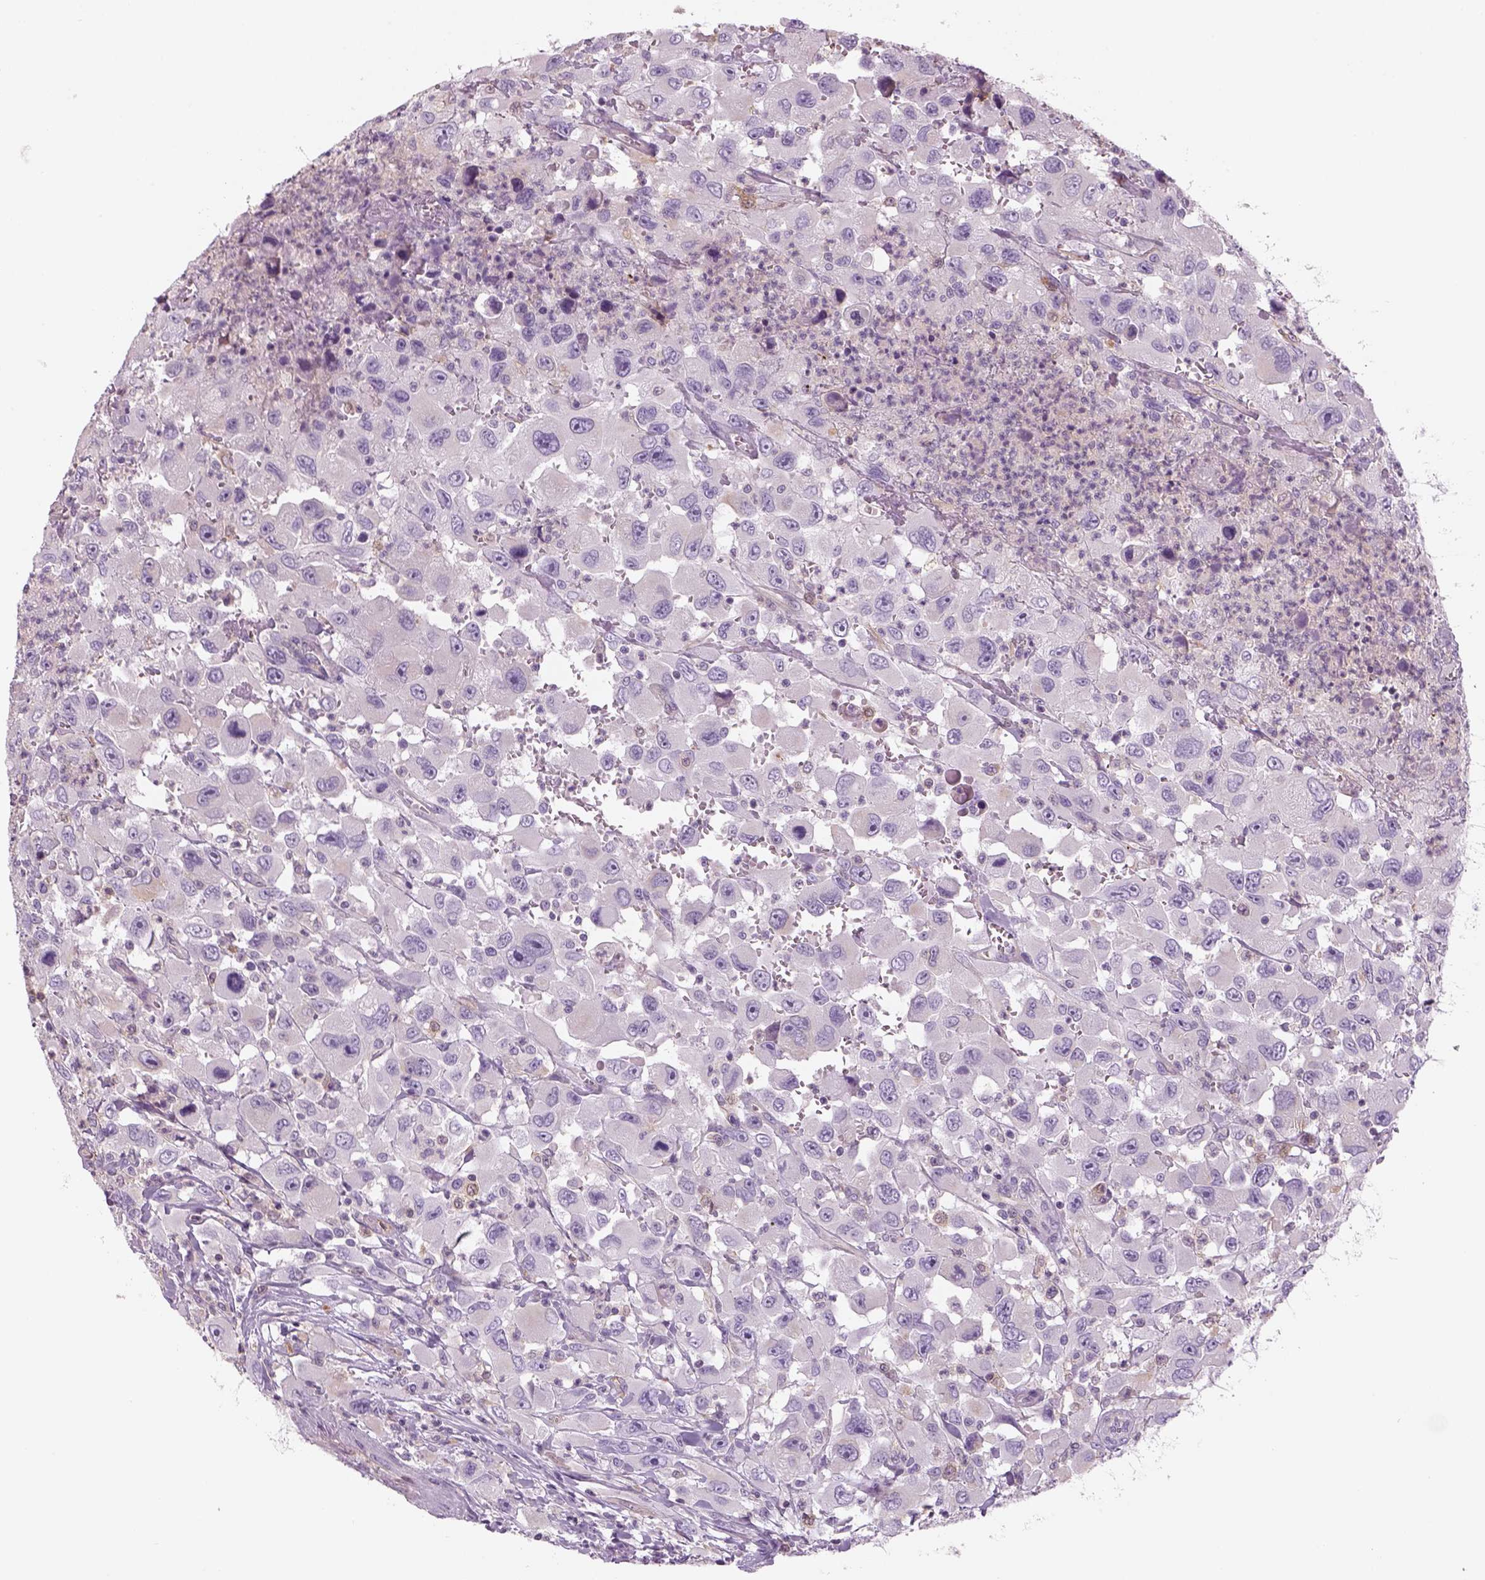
{"staining": {"intensity": "negative", "quantity": "none", "location": "none"}, "tissue": "head and neck cancer", "cell_type": "Tumor cells", "image_type": "cancer", "snomed": [{"axis": "morphology", "description": "Squamous cell carcinoma, NOS"}, {"axis": "morphology", "description": "Squamous cell carcinoma, metastatic, NOS"}, {"axis": "topography", "description": "Oral tissue"}, {"axis": "topography", "description": "Head-Neck"}], "caption": "A high-resolution micrograph shows immunohistochemistry (IHC) staining of metastatic squamous cell carcinoma (head and neck), which displays no significant expression in tumor cells.", "gene": "SLC1A7", "patient": {"sex": "female", "age": 85}}